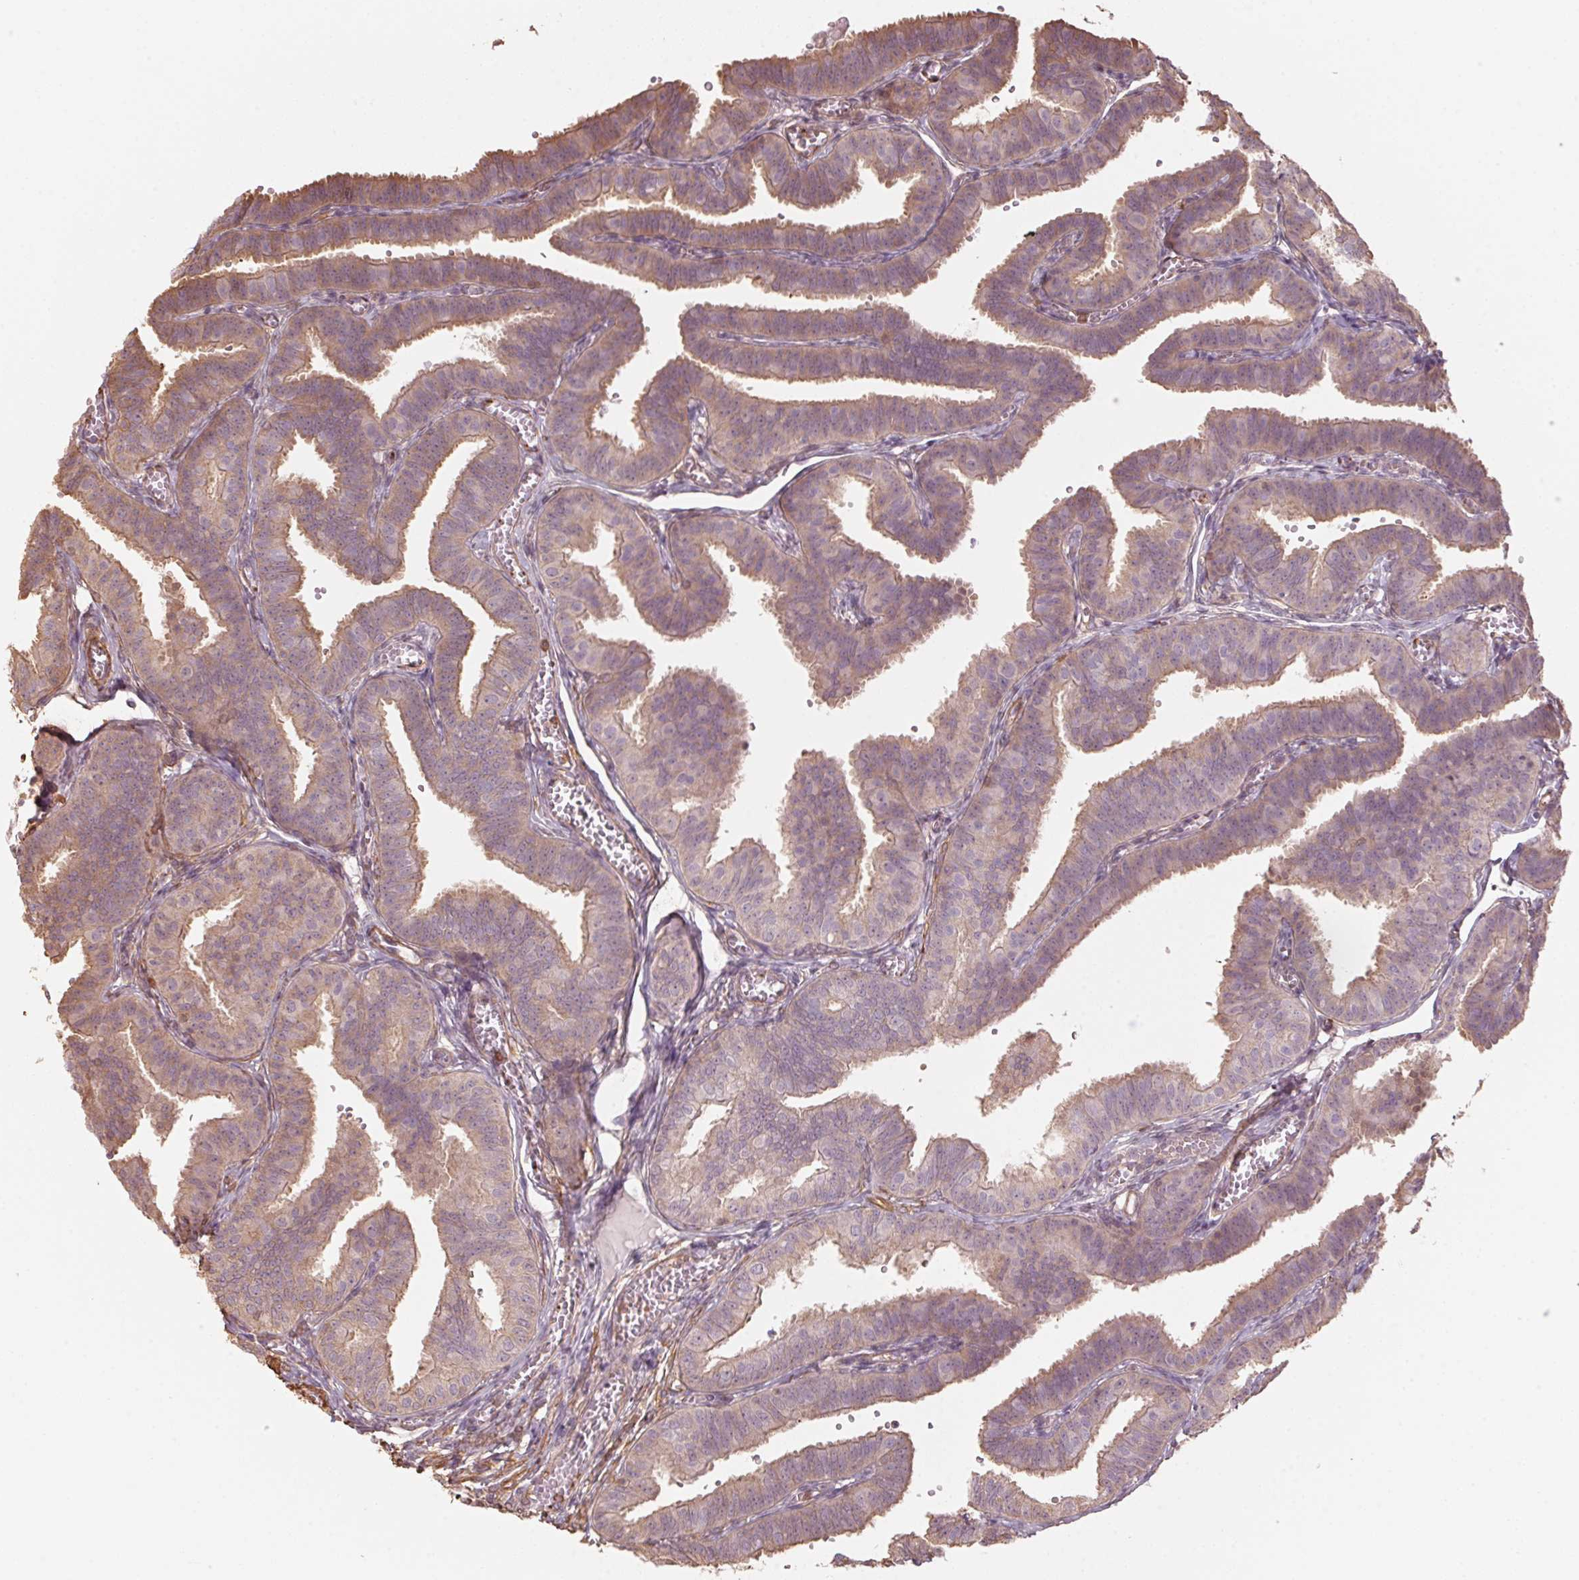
{"staining": {"intensity": "weak", "quantity": "25%-75%", "location": "cytoplasmic/membranous"}, "tissue": "fallopian tube", "cell_type": "Glandular cells", "image_type": "normal", "snomed": [{"axis": "morphology", "description": "Normal tissue, NOS"}, {"axis": "topography", "description": "Fallopian tube"}], "caption": "A brown stain labels weak cytoplasmic/membranous positivity of a protein in glandular cells of unremarkable human fallopian tube. Using DAB (3,3'-diaminobenzidine) (brown) and hematoxylin (blue) stains, captured at high magnification using brightfield microscopy.", "gene": "QDPR", "patient": {"sex": "female", "age": 25}}